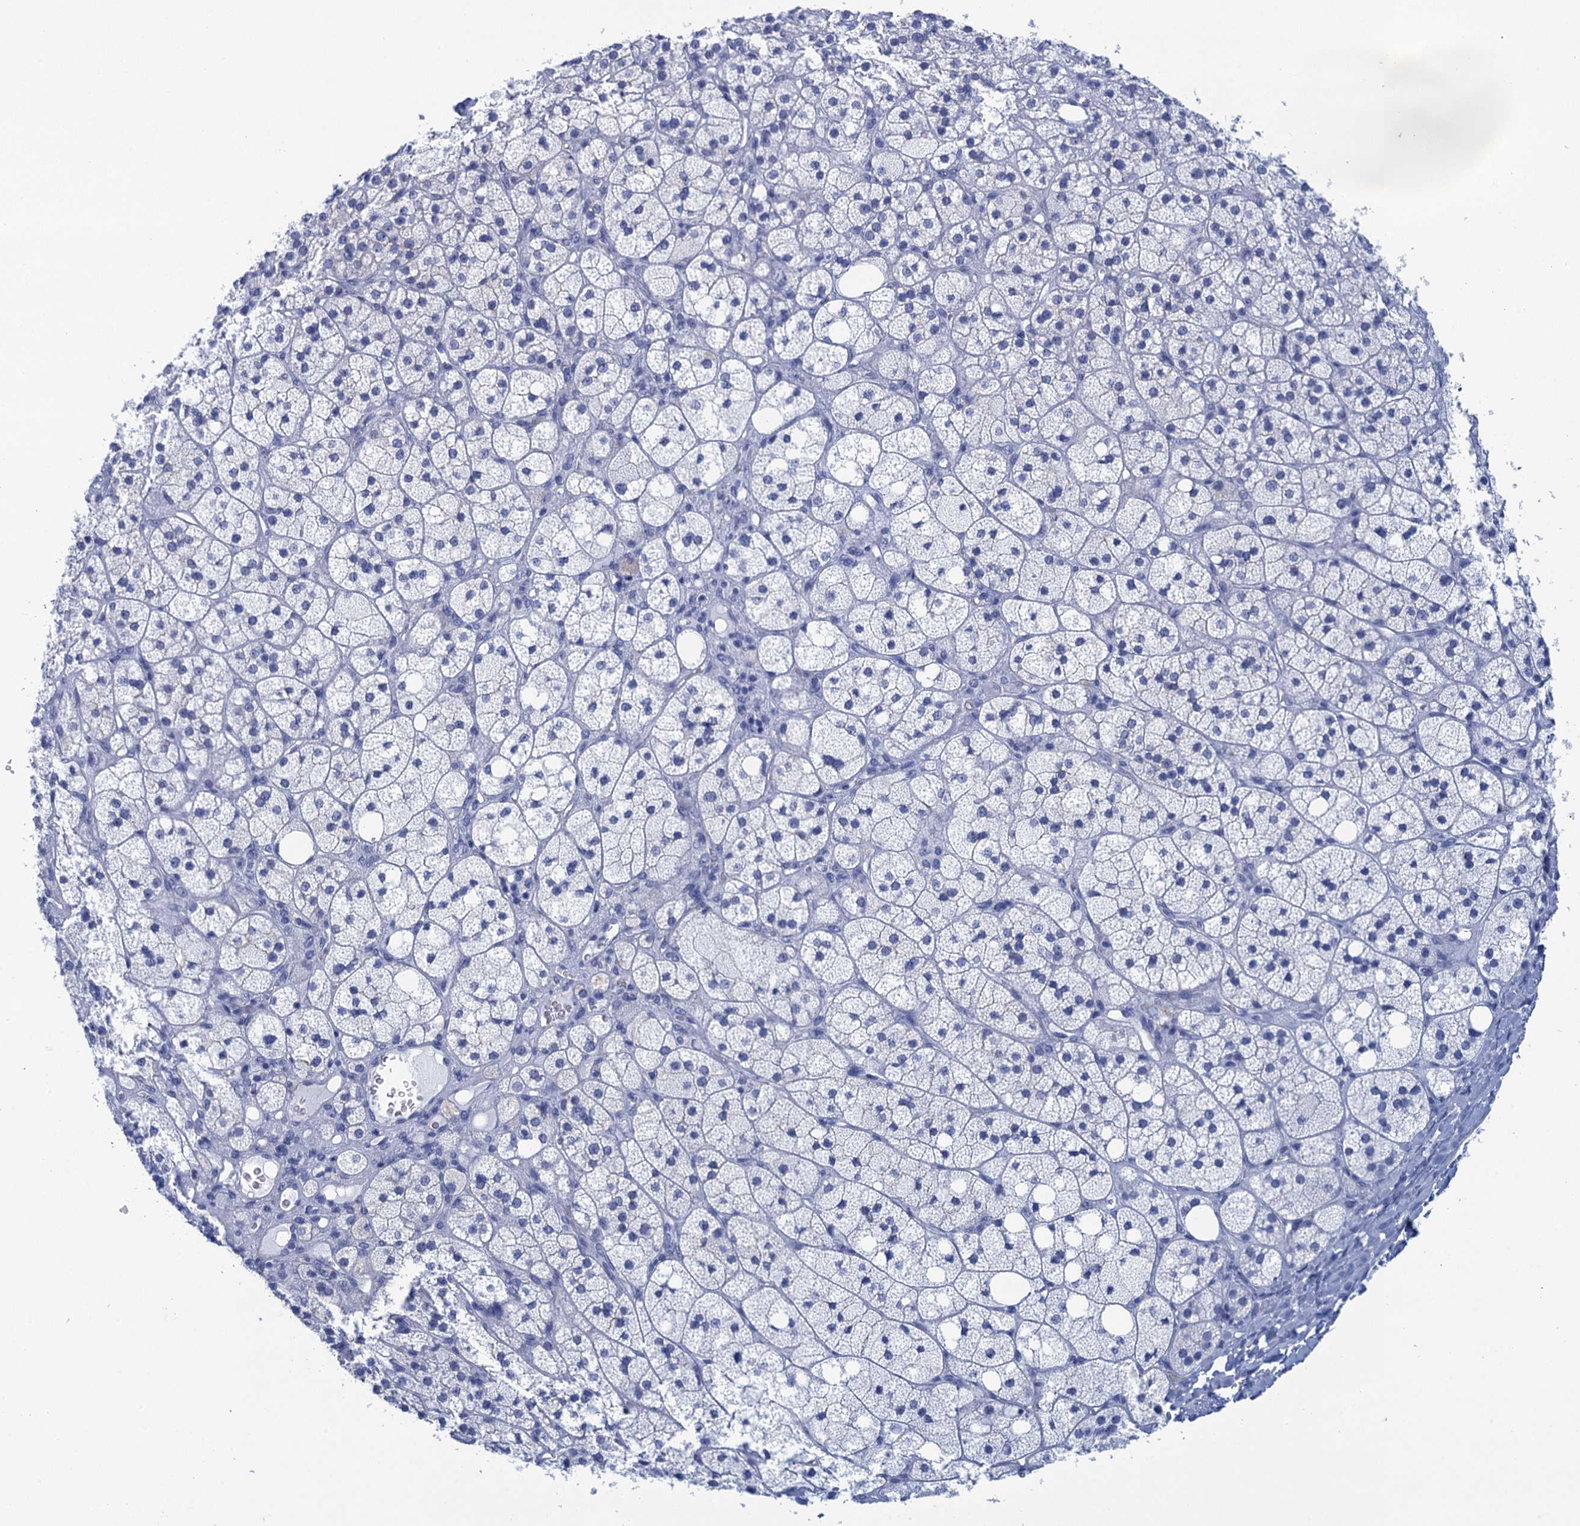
{"staining": {"intensity": "negative", "quantity": "none", "location": "none"}, "tissue": "adrenal gland", "cell_type": "Glandular cells", "image_type": "normal", "snomed": [{"axis": "morphology", "description": "Normal tissue, NOS"}, {"axis": "topography", "description": "Adrenal gland"}], "caption": "High magnification brightfield microscopy of unremarkable adrenal gland stained with DAB (3,3'-diaminobenzidine) (brown) and counterstained with hematoxylin (blue): glandular cells show no significant staining. The staining was performed using DAB (3,3'-diaminobenzidine) to visualize the protein expression in brown, while the nuclei were stained in blue with hematoxylin (Magnification: 20x).", "gene": "CALML5", "patient": {"sex": "male", "age": 61}}